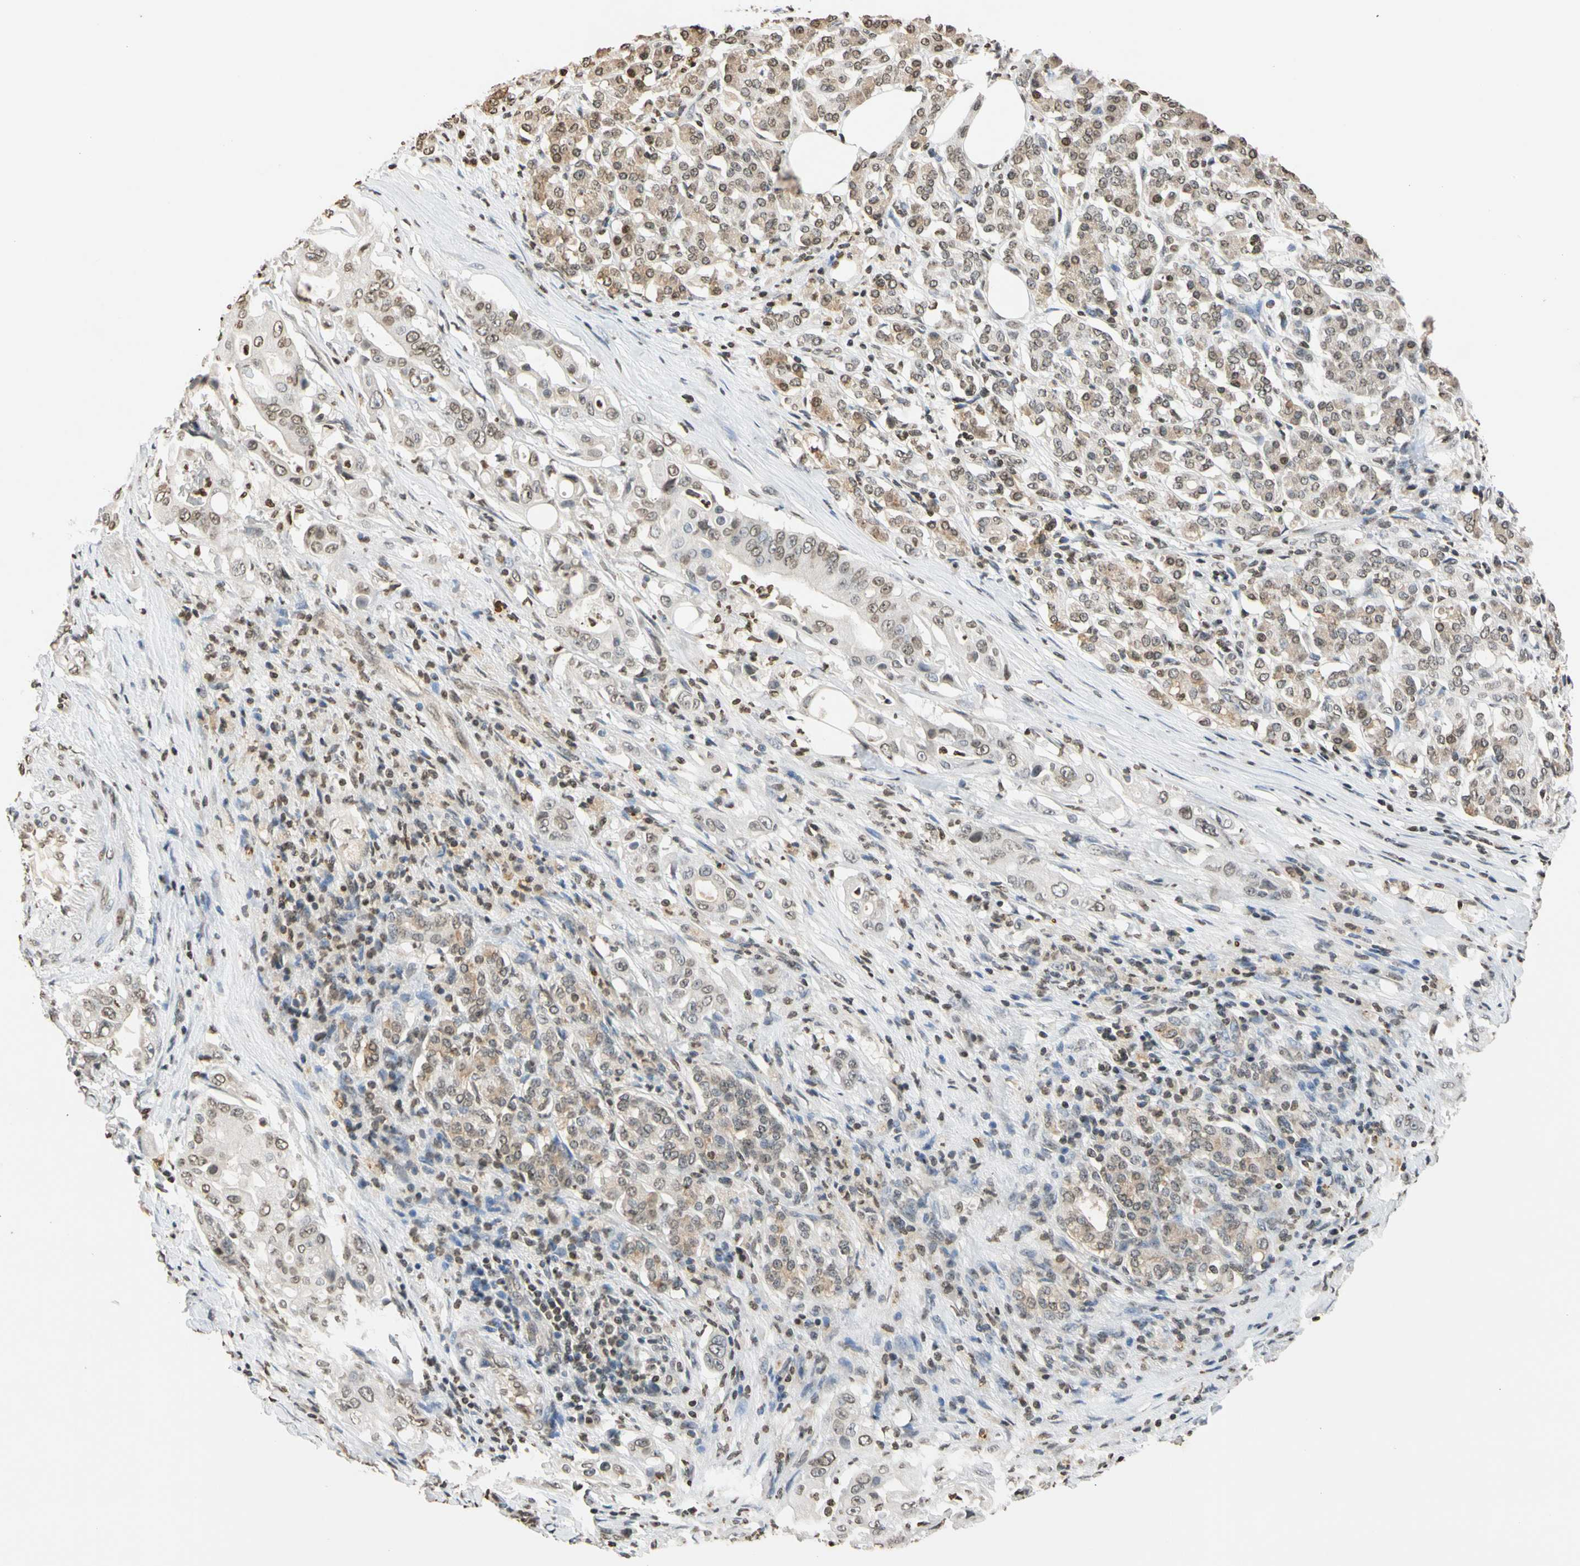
{"staining": {"intensity": "weak", "quantity": ">75%", "location": "cytoplasmic/membranous"}, "tissue": "pancreatic cancer", "cell_type": "Tumor cells", "image_type": "cancer", "snomed": [{"axis": "morphology", "description": "Normal tissue, NOS"}, {"axis": "topography", "description": "Pancreas"}], "caption": "Tumor cells exhibit low levels of weak cytoplasmic/membranous staining in about >75% of cells in pancreatic cancer.", "gene": "GPX4", "patient": {"sex": "male", "age": 42}}